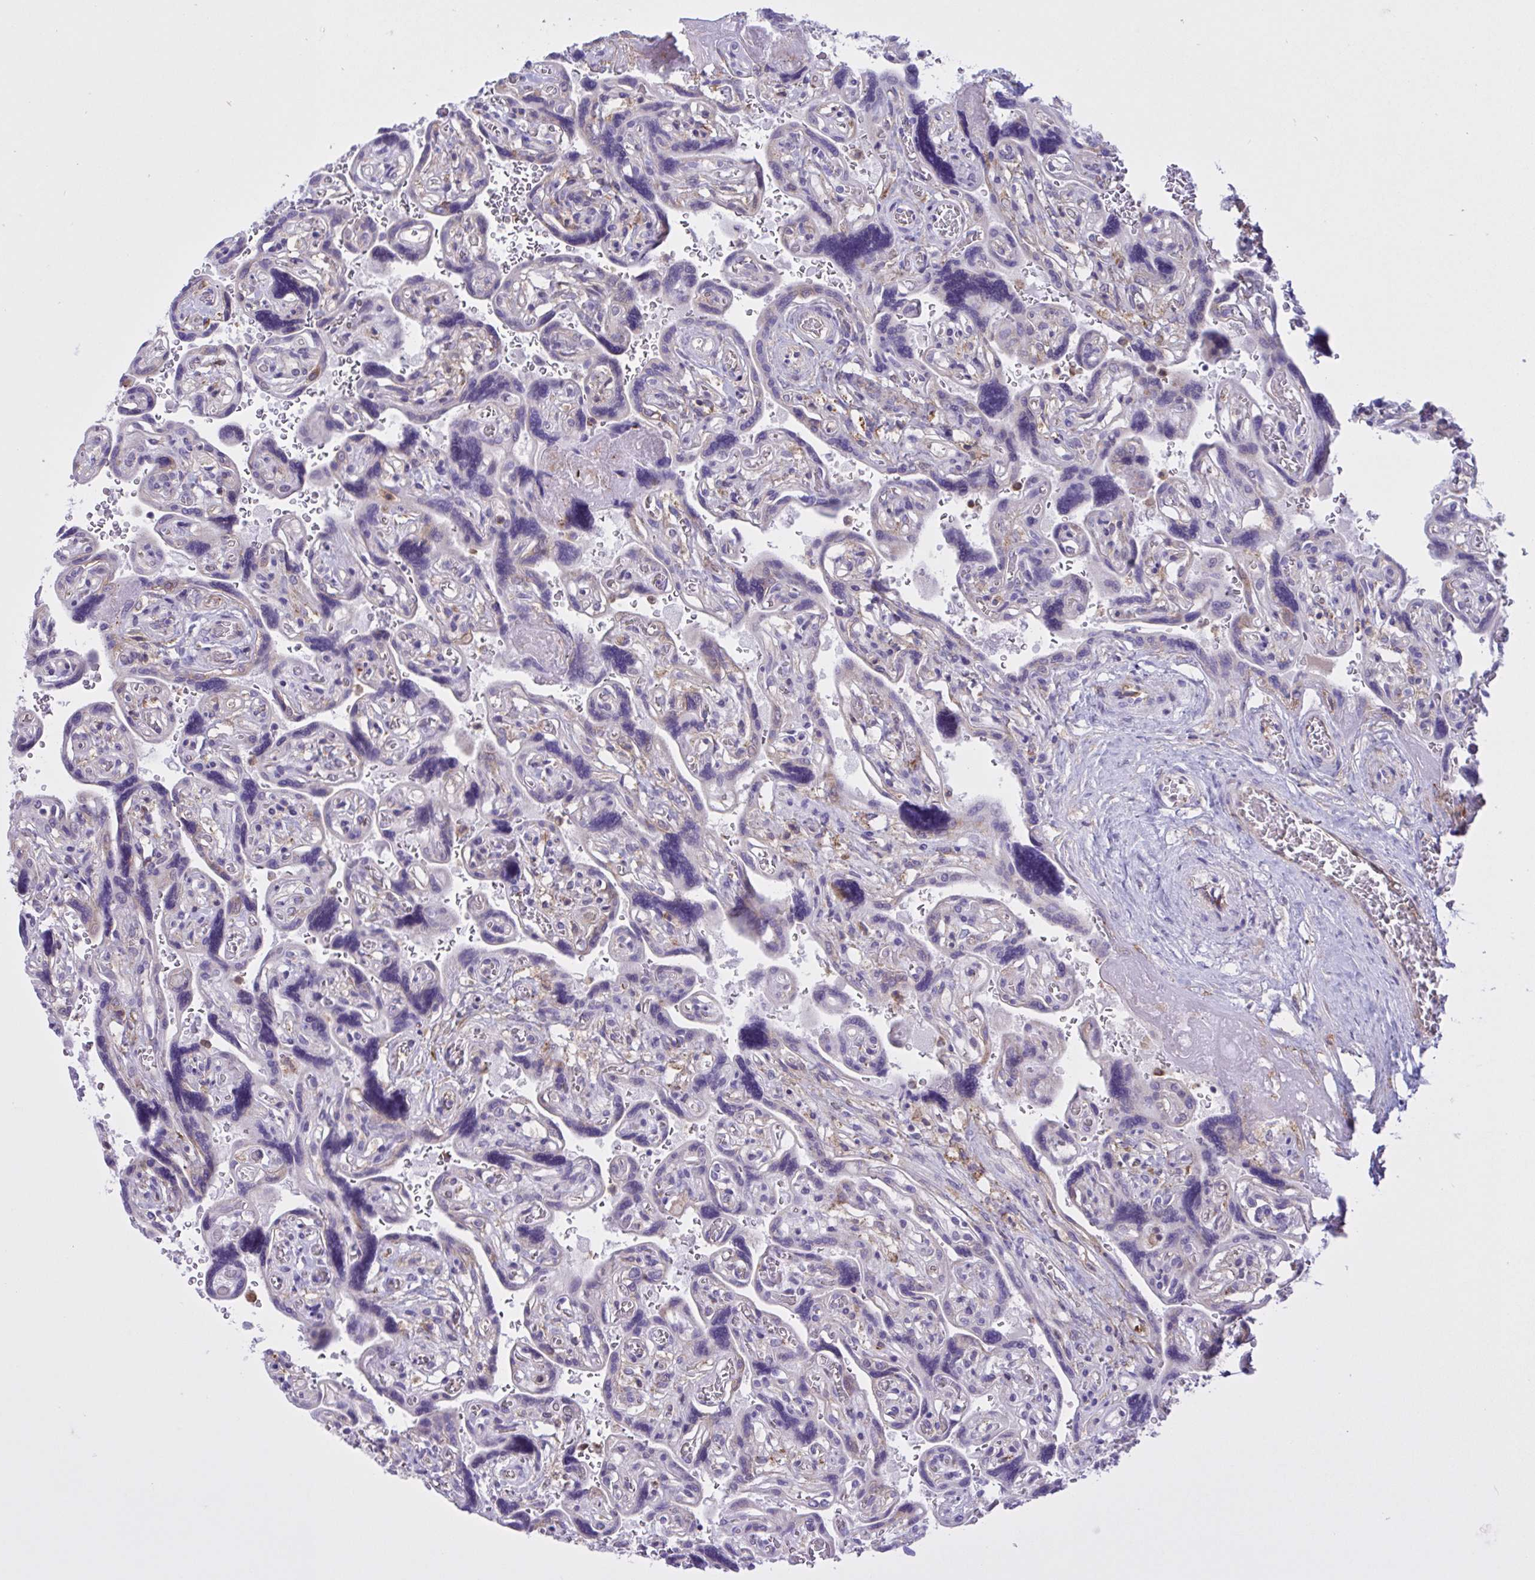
{"staining": {"intensity": "moderate", "quantity": ">75%", "location": "cytoplasmic/membranous"}, "tissue": "placenta", "cell_type": "Decidual cells", "image_type": "normal", "snomed": [{"axis": "morphology", "description": "Normal tissue, NOS"}, {"axis": "topography", "description": "Placenta"}], "caption": "Placenta stained for a protein exhibits moderate cytoplasmic/membranous positivity in decidual cells. Nuclei are stained in blue.", "gene": "OR51M1", "patient": {"sex": "female", "age": 32}}